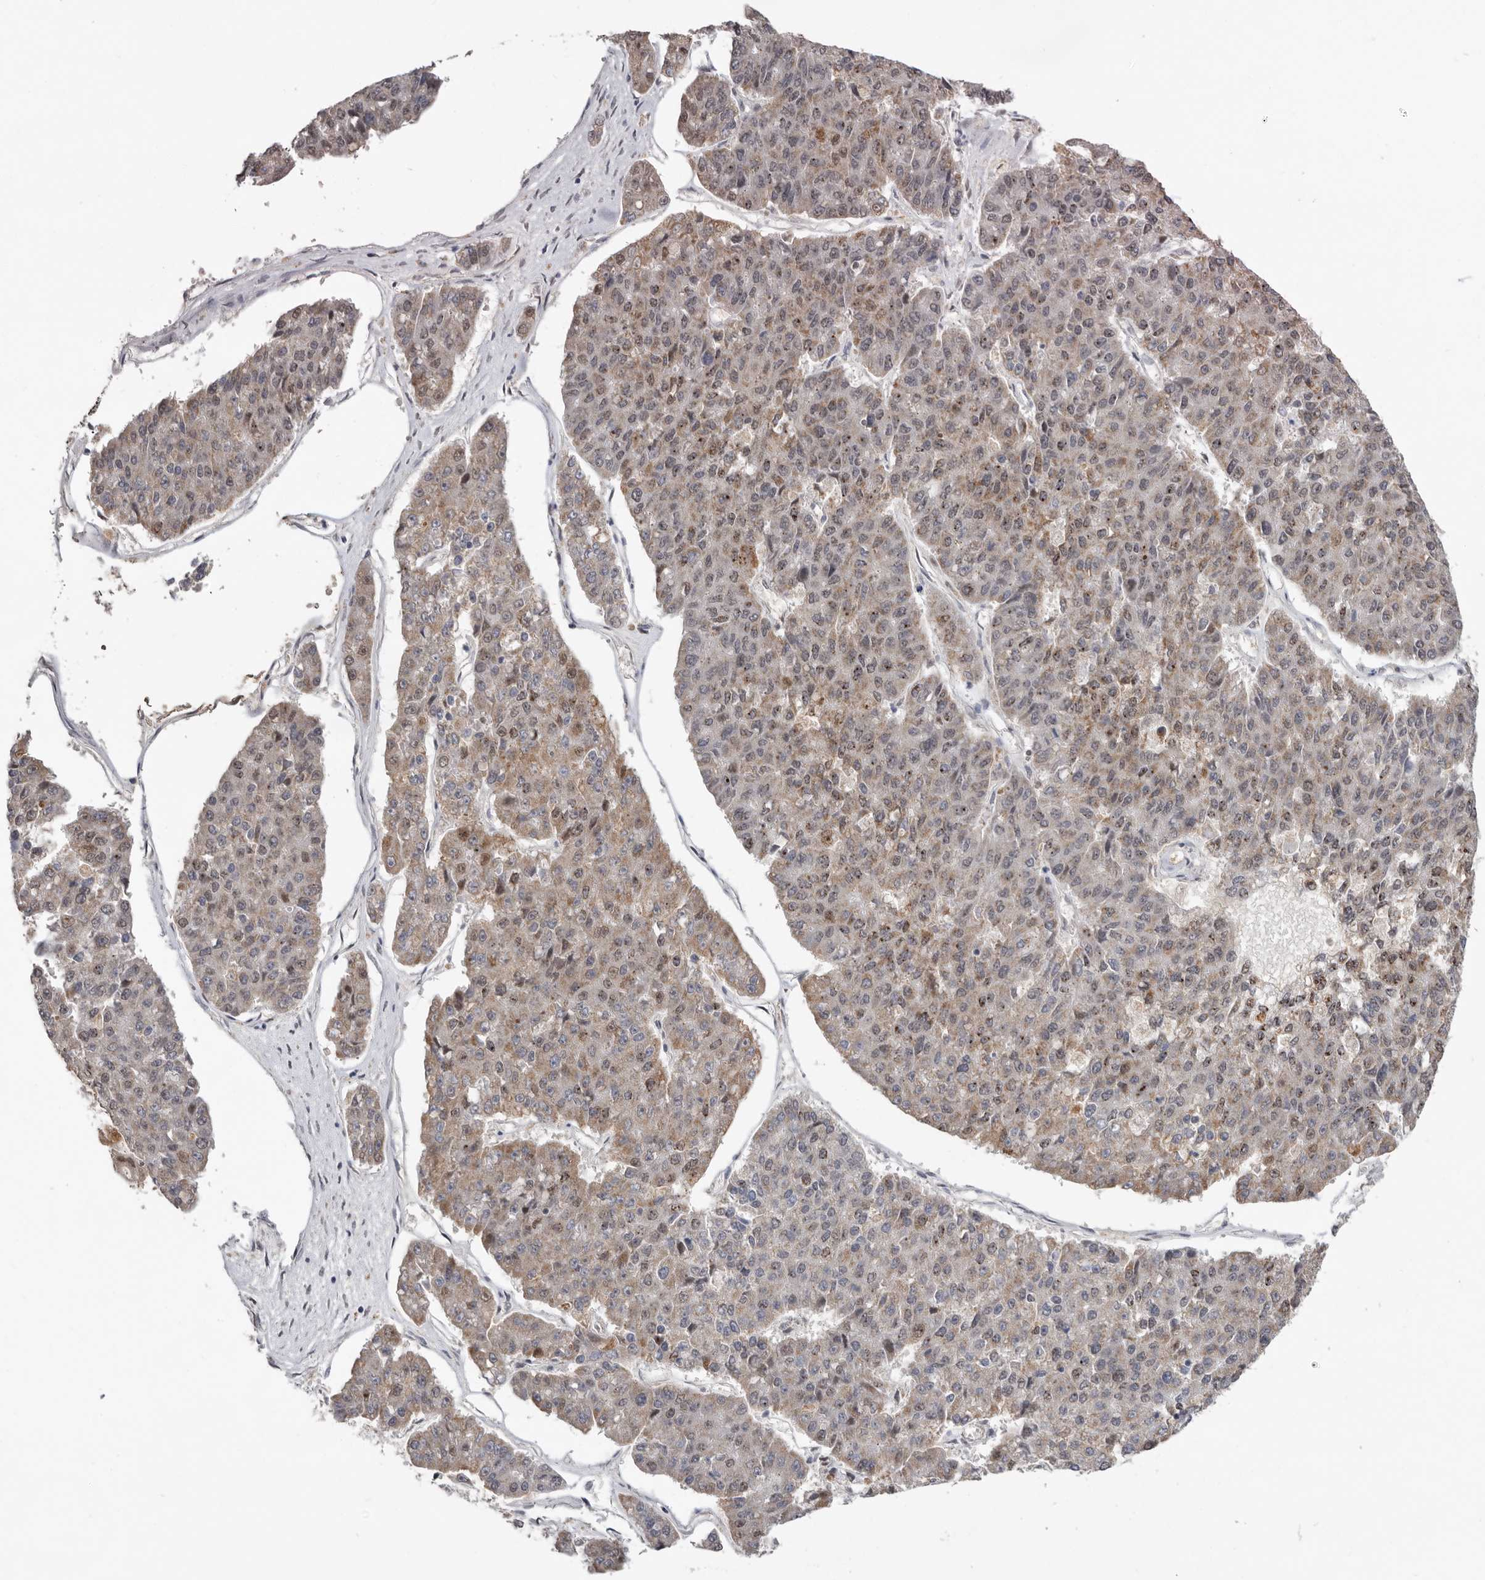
{"staining": {"intensity": "weak", "quantity": "25%-75%", "location": "cytoplasmic/membranous,nuclear"}, "tissue": "pancreatic cancer", "cell_type": "Tumor cells", "image_type": "cancer", "snomed": [{"axis": "morphology", "description": "Adenocarcinoma, NOS"}, {"axis": "topography", "description": "Pancreas"}], "caption": "DAB immunohistochemical staining of pancreatic cancer reveals weak cytoplasmic/membranous and nuclear protein expression in about 25%-75% of tumor cells. (Stains: DAB in brown, nuclei in blue, Microscopy: brightfield microscopy at high magnification).", "gene": "BRCA2", "patient": {"sex": "male", "age": 50}}